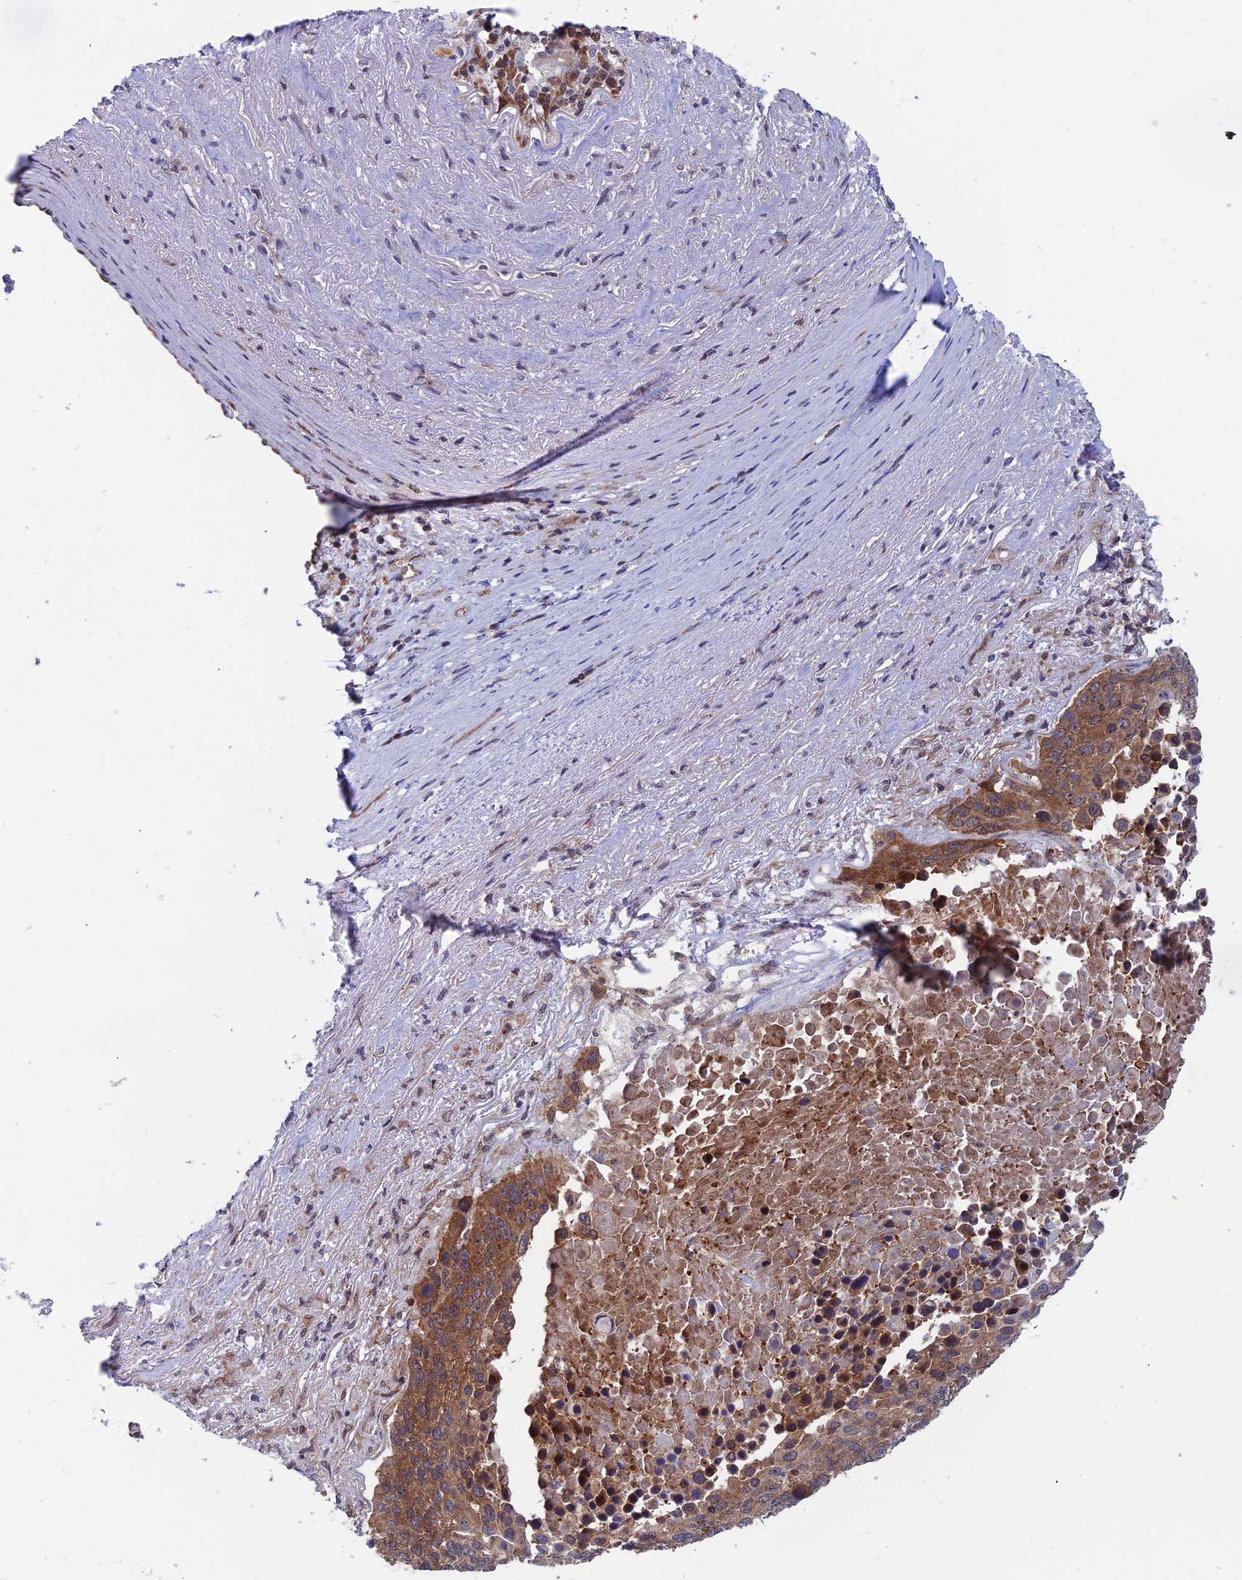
{"staining": {"intensity": "strong", "quantity": ">75%", "location": "cytoplasmic/membranous"}, "tissue": "lung cancer", "cell_type": "Tumor cells", "image_type": "cancer", "snomed": [{"axis": "morphology", "description": "Normal tissue, NOS"}, {"axis": "morphology", "description": "Squamous cell carcinoma, NOS"}, {"axis": "topography", "description": "Lymph node"}, {"axis": "topography", "description": "Lung"}], "caption": "Tumor cells demonstrate high levels of strong cytoplasmic/membranous staining in about >75% of cells in human lung cancer. The staining was performed using DAB (3,3'-diaminobenzidine) to visualize the protein expression in brown, while the nuclei were stained in blue with hematoxylin (Magnification: 20x).", "gene": "IGBP1", "patient": {"sex": "male", "age": 66}}